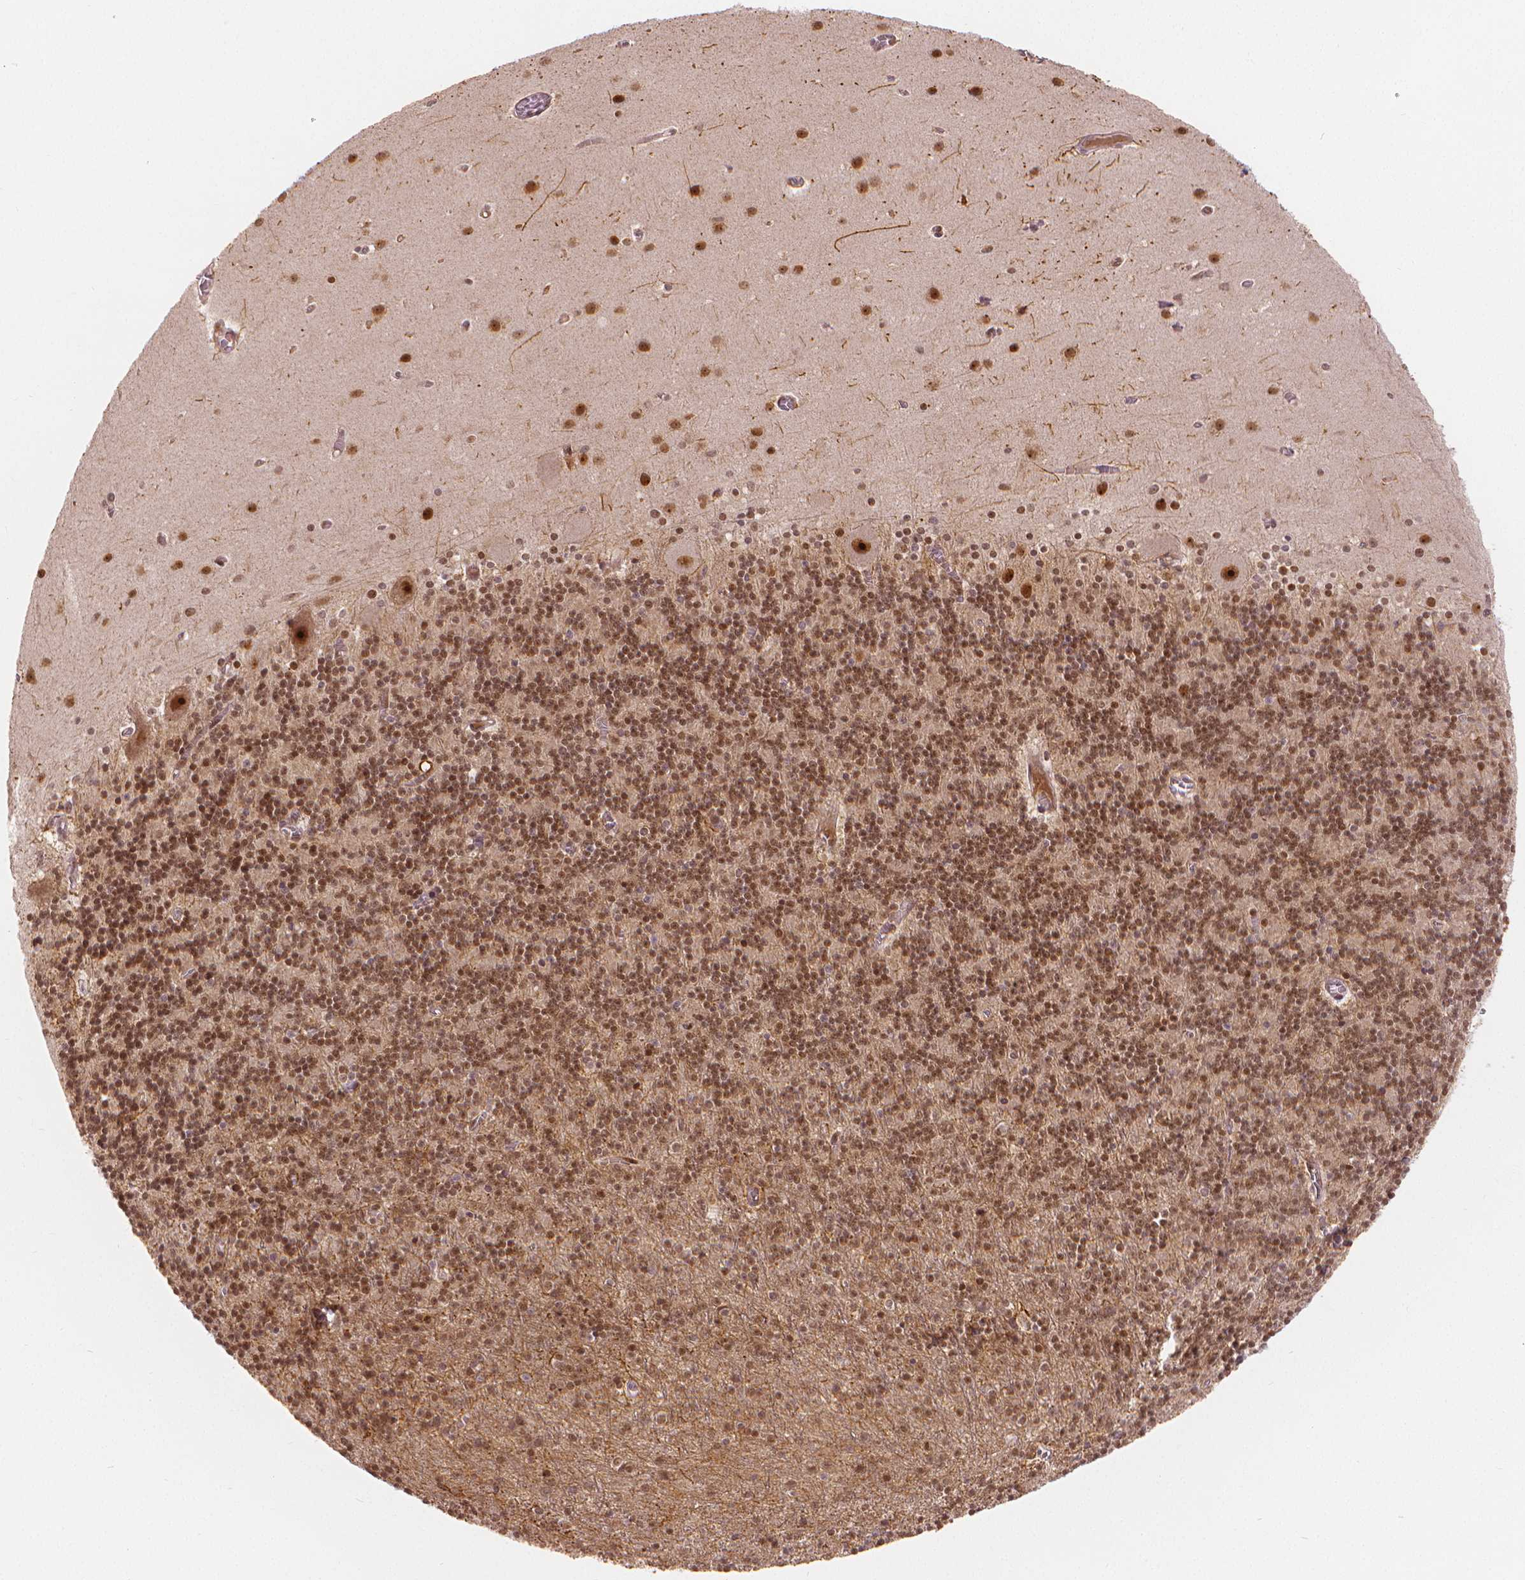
{"staining": {"intensity": "moderate", "quantity": ">75%", "location": "nuclear"}, "tissue": "cerebellum", "cell_type": "Cells in granular layer", "image_type": "normal", "snomed": [{"axis": "morphology", "description": "Normal tissue, NOS"}, {"axis": "topography", "description": "Cerebellum"}], "caption": "Cerebellum stained with DAB immunohistochemistry (IHC) reveals medium levels of moderate nuclear positivity in about >75% of cells in granular layer. Immunohistochemistry stains the protein in brown and the nuclei are stained blue.", "gene": "NSD2", "patient": {"sex": "male", "age": 70}}